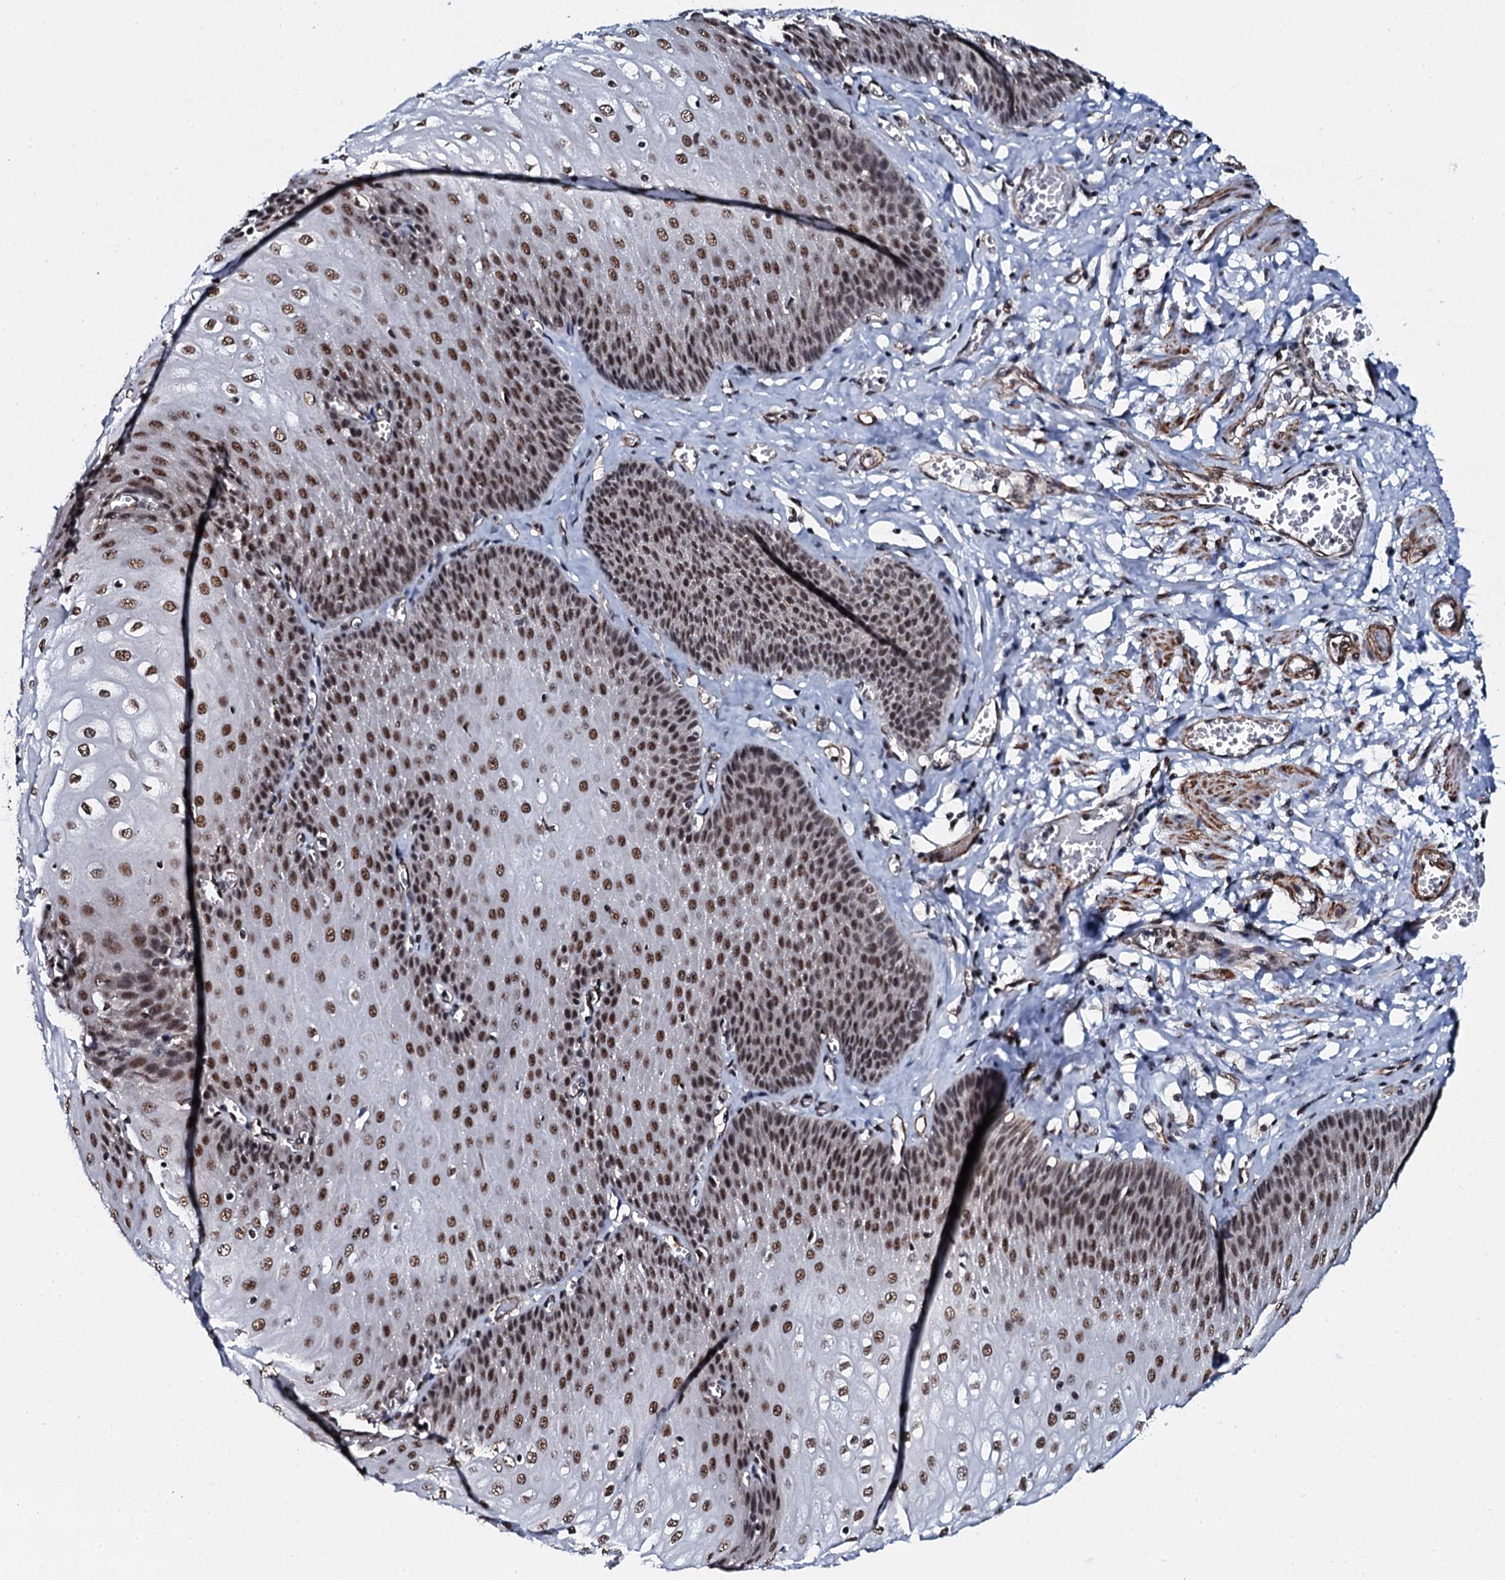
{"staining": {"intensity": "moderate", "quantity": ">75%", "location": "nuclear"}, "tissue": "esophagus", "cell_type": "Squamous epithelial cells", "image_type": "normal", "snomed": [{"axis": "morphology", "description": "Normal tissue, NOS"}, {"axis": "topography", "description": "Esophagus"}], "caption": "High-magnification brightfield microscopy of normal esophagus stained with DAB (brown) and counterstained with hematoxylin (blue). squamous epithelial cells exhibit moderate nuclear positivity is identified in approximately>75% of cells.", "gene": "CWC15", "patient": {"sex": "male", "age": 60}}